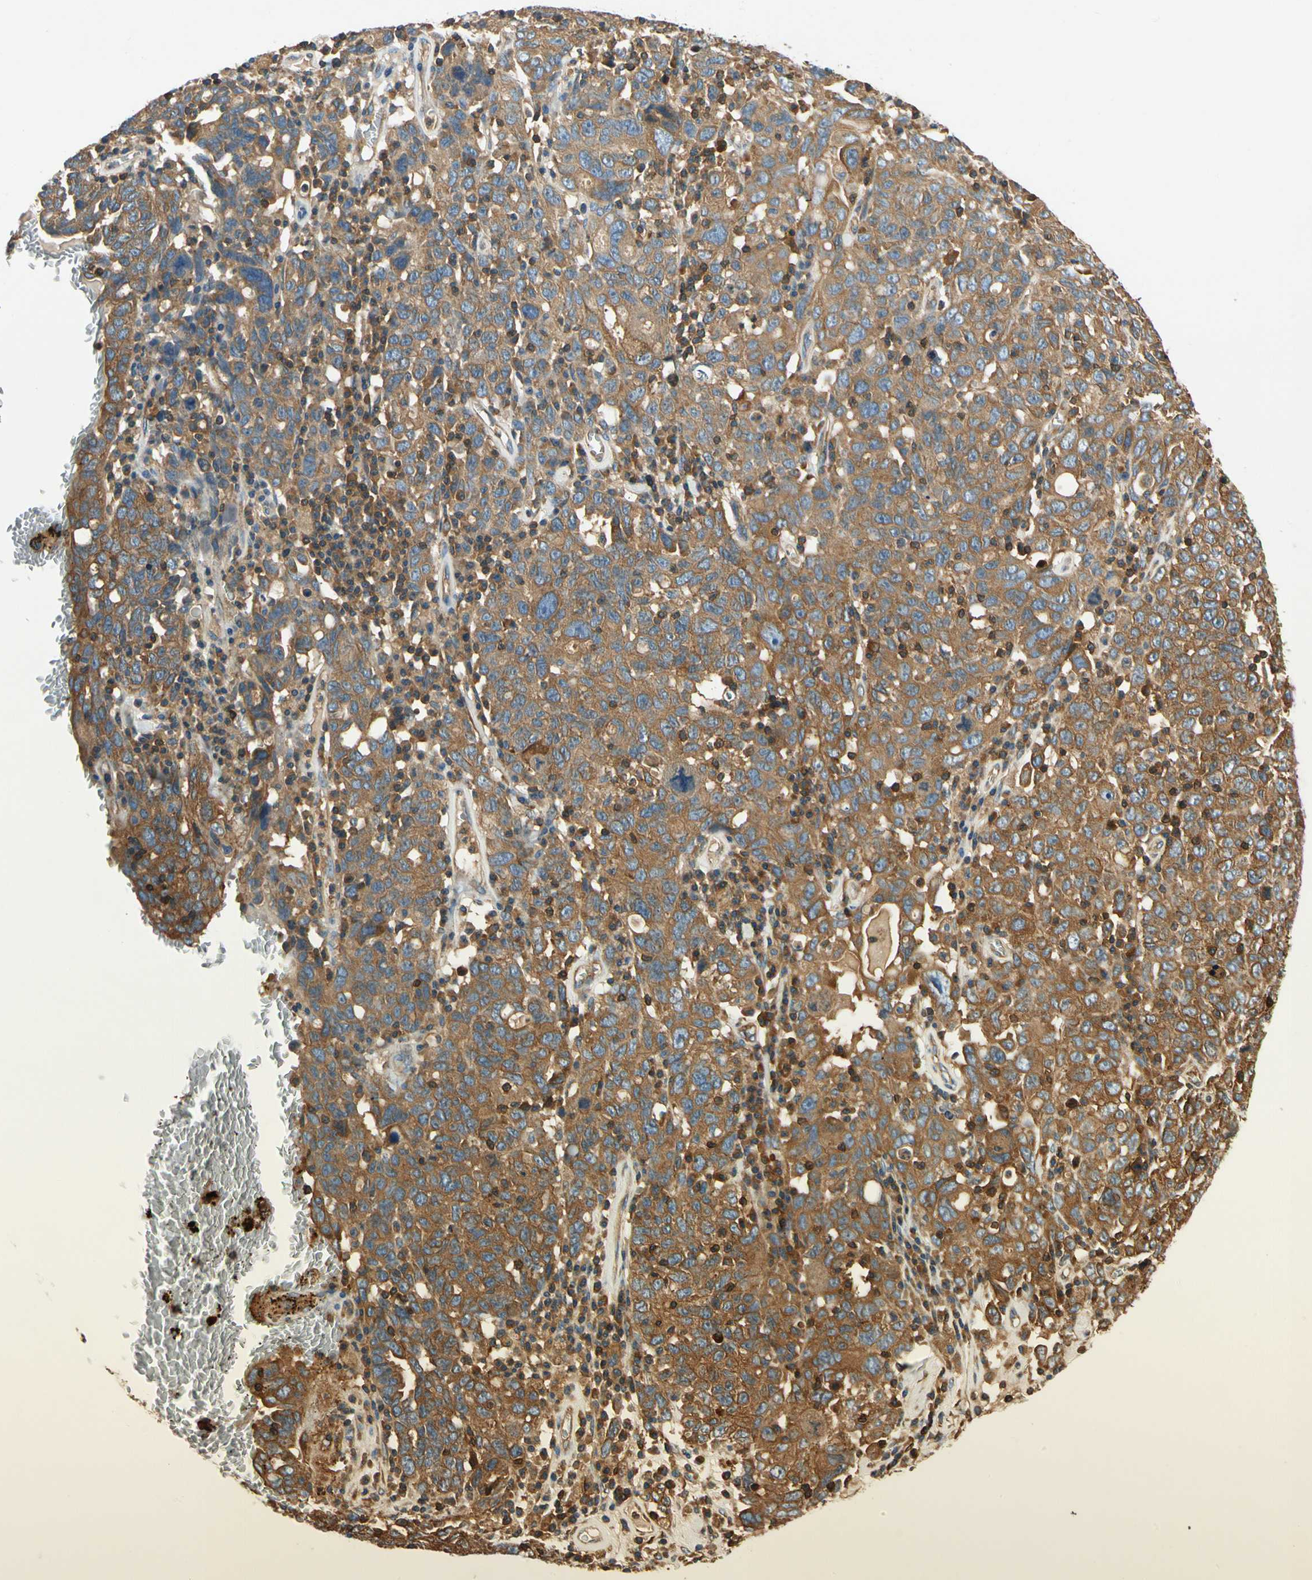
{"staining": {"intensity": "moderate", "quantity": ">75%", "location": "cytoplasmic/membranous"}, "tissue": "ovarian cancer", "cell_type": "Tumor cells", "image_type": "cancer", "snomed": [{"axis": "morphology", "description": "Carcinoma, endometroid"}, {"axis": "topography", "description": "Ovary"}], "caption": "About >75% of tumor cells in endometroid carcinoma (ovarian) exhibit moderate cytoplasmic/membranous protein expression as visualized by brown immunohistochemical staining.", "gene": "TCP11L1", "patient": {"sex": "female", "age": 62}}